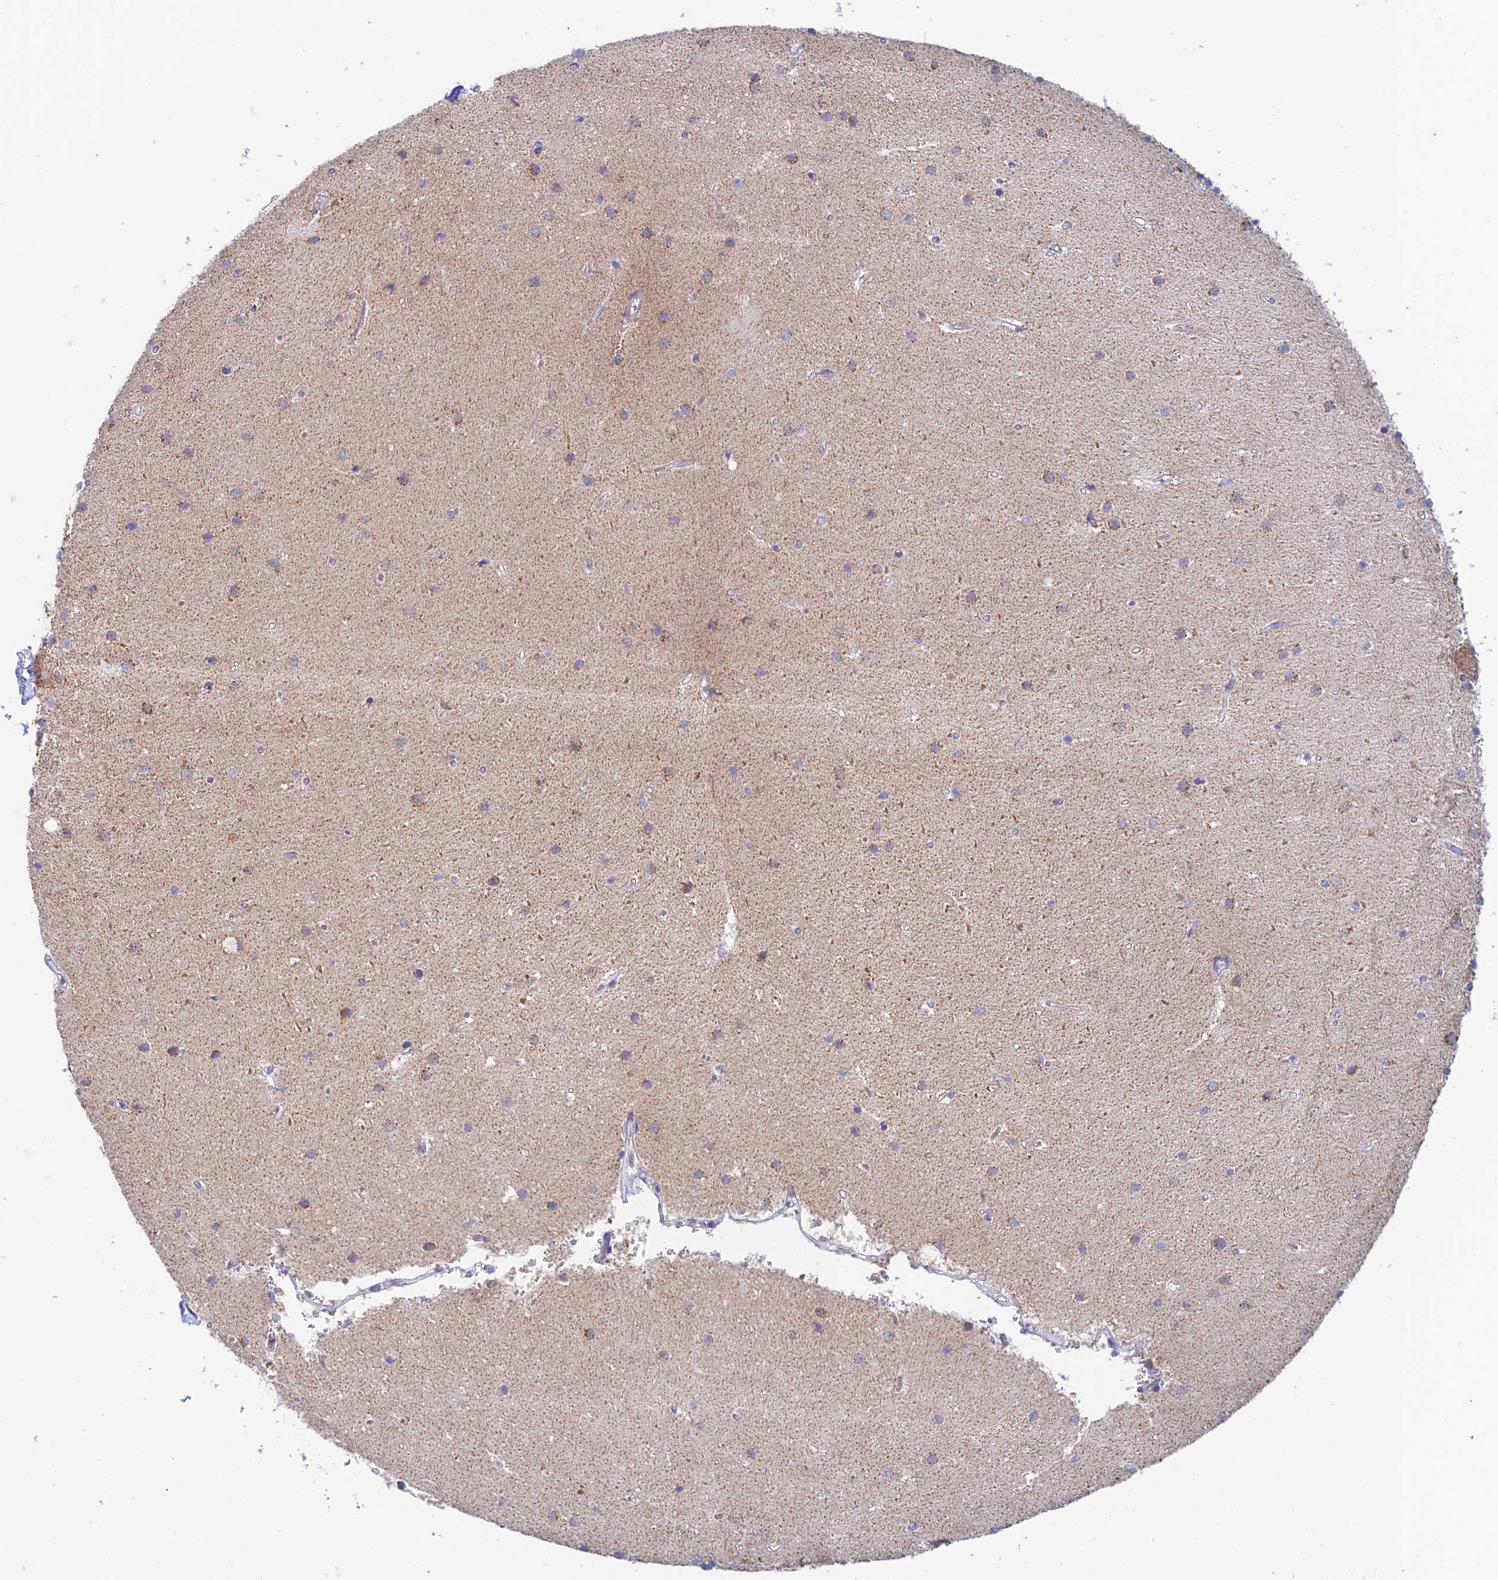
{"staining": {"intensity": "moderate", "quantity": "25%-75%", "location": "cytoplasmic/membranous"}, "tissue": "cerebellum", "cell_type": "Cells in granular layer", "image_type": "normal", "snomed": [{"axis": "morphology", "description": "Normal tissue, NOS"}, {"axis": "topography", "description": "Cerebellum"}], "caption": "A brown stain highlights moderate cytoplasmic/membranous positivity of a protein in cells in granular layer of benign cerebellum. (IHC, brightfield microscopy, high magnification).", "gene": "ZNF181", "patient": {"sex": "male", "age": 54}}